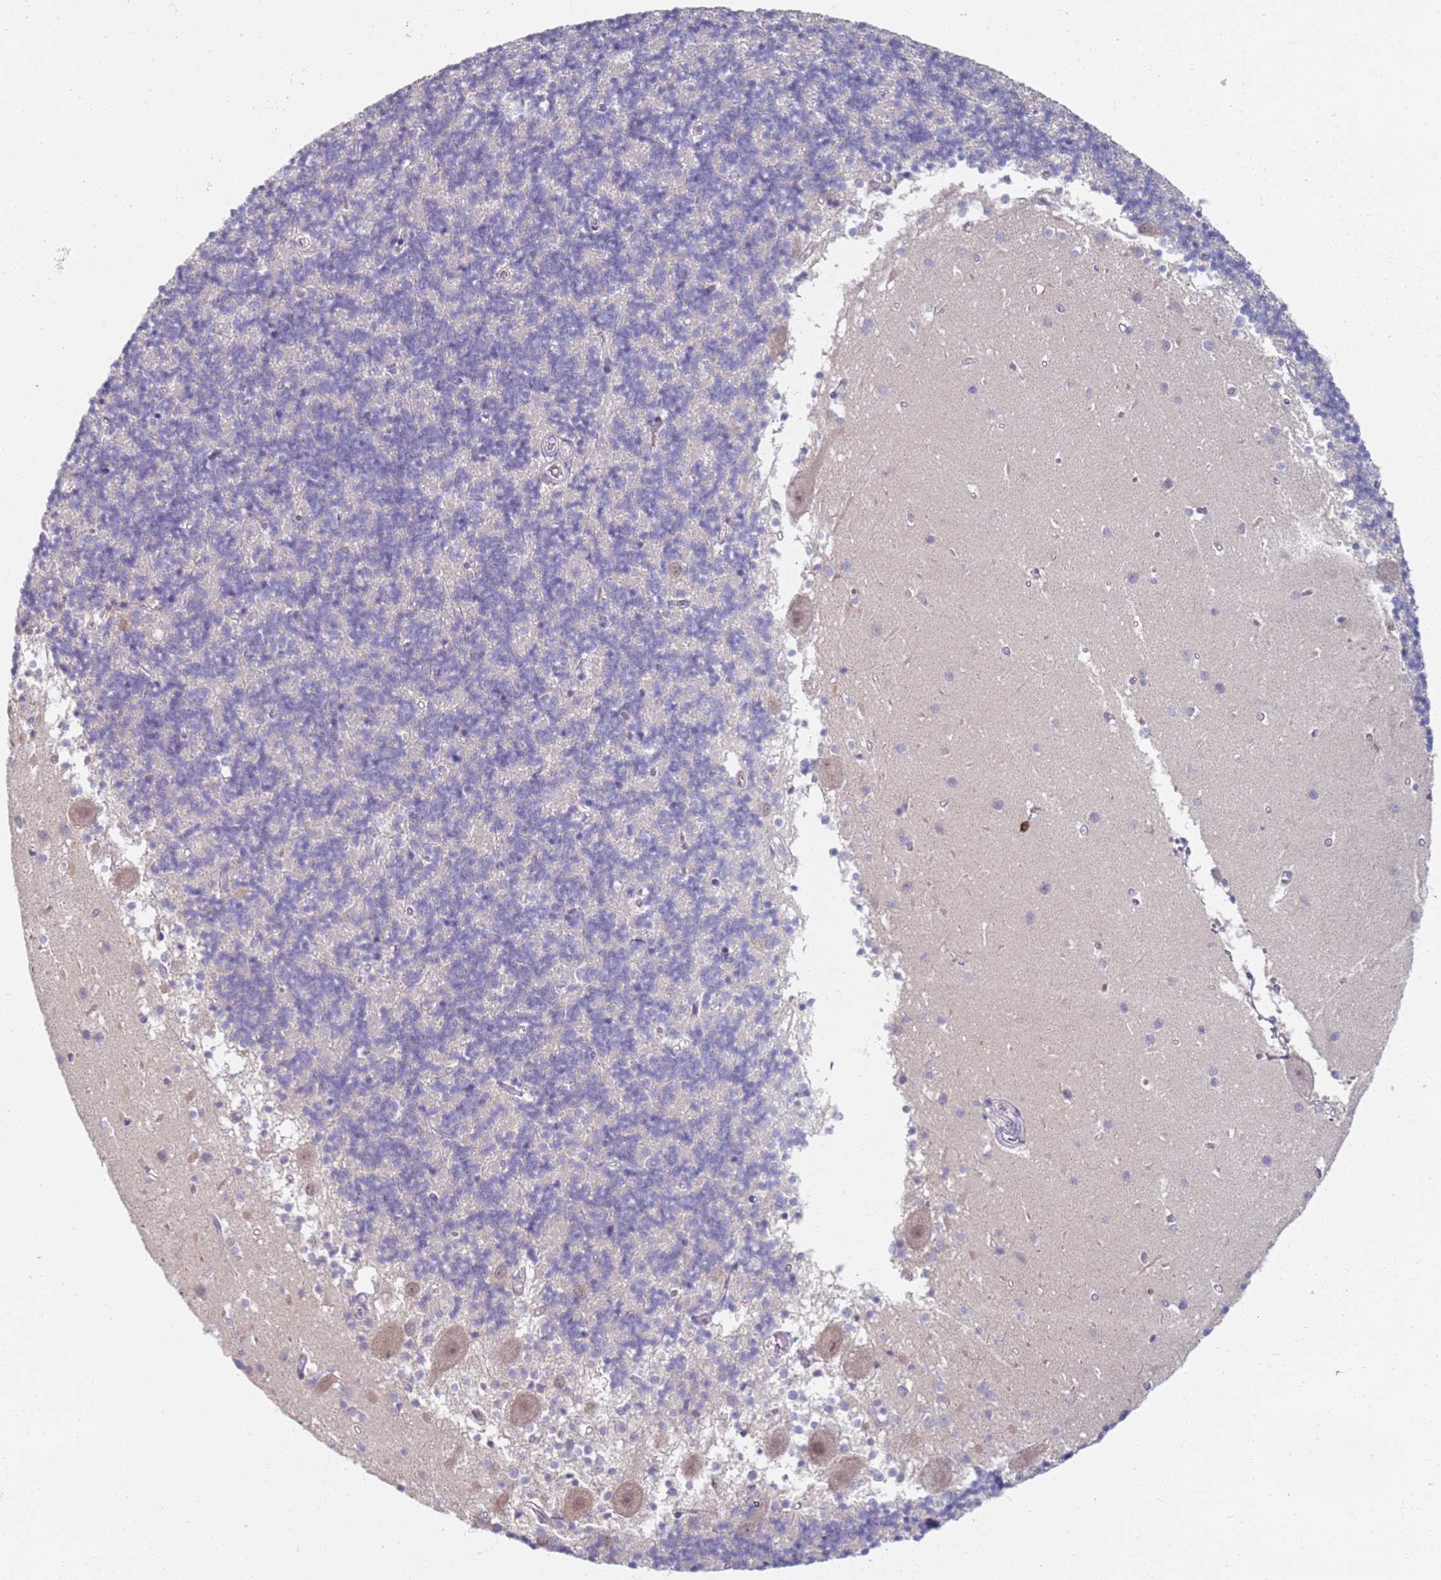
{"staining": {"intensity": "negative", "quantity": "none", "location": "none"}, "tissue": "cerebellum", "cell_type": "Cells in granular layer", "image_type": "normal", "snomed": [{"axis": "morphology", "description": "Normal tissue, NOS"}, {"axis": "topography", "description": "Cerebellum"}], "caption": "Micrograph shows no significant protein expression in cells in granular layer of benign cerebellum. (Brightfield microscopy of DAB immunohistochemistry (IHC) at high magnification).", "gene": "CD40LG", "patient": {"sex": "male", "age": 54}}